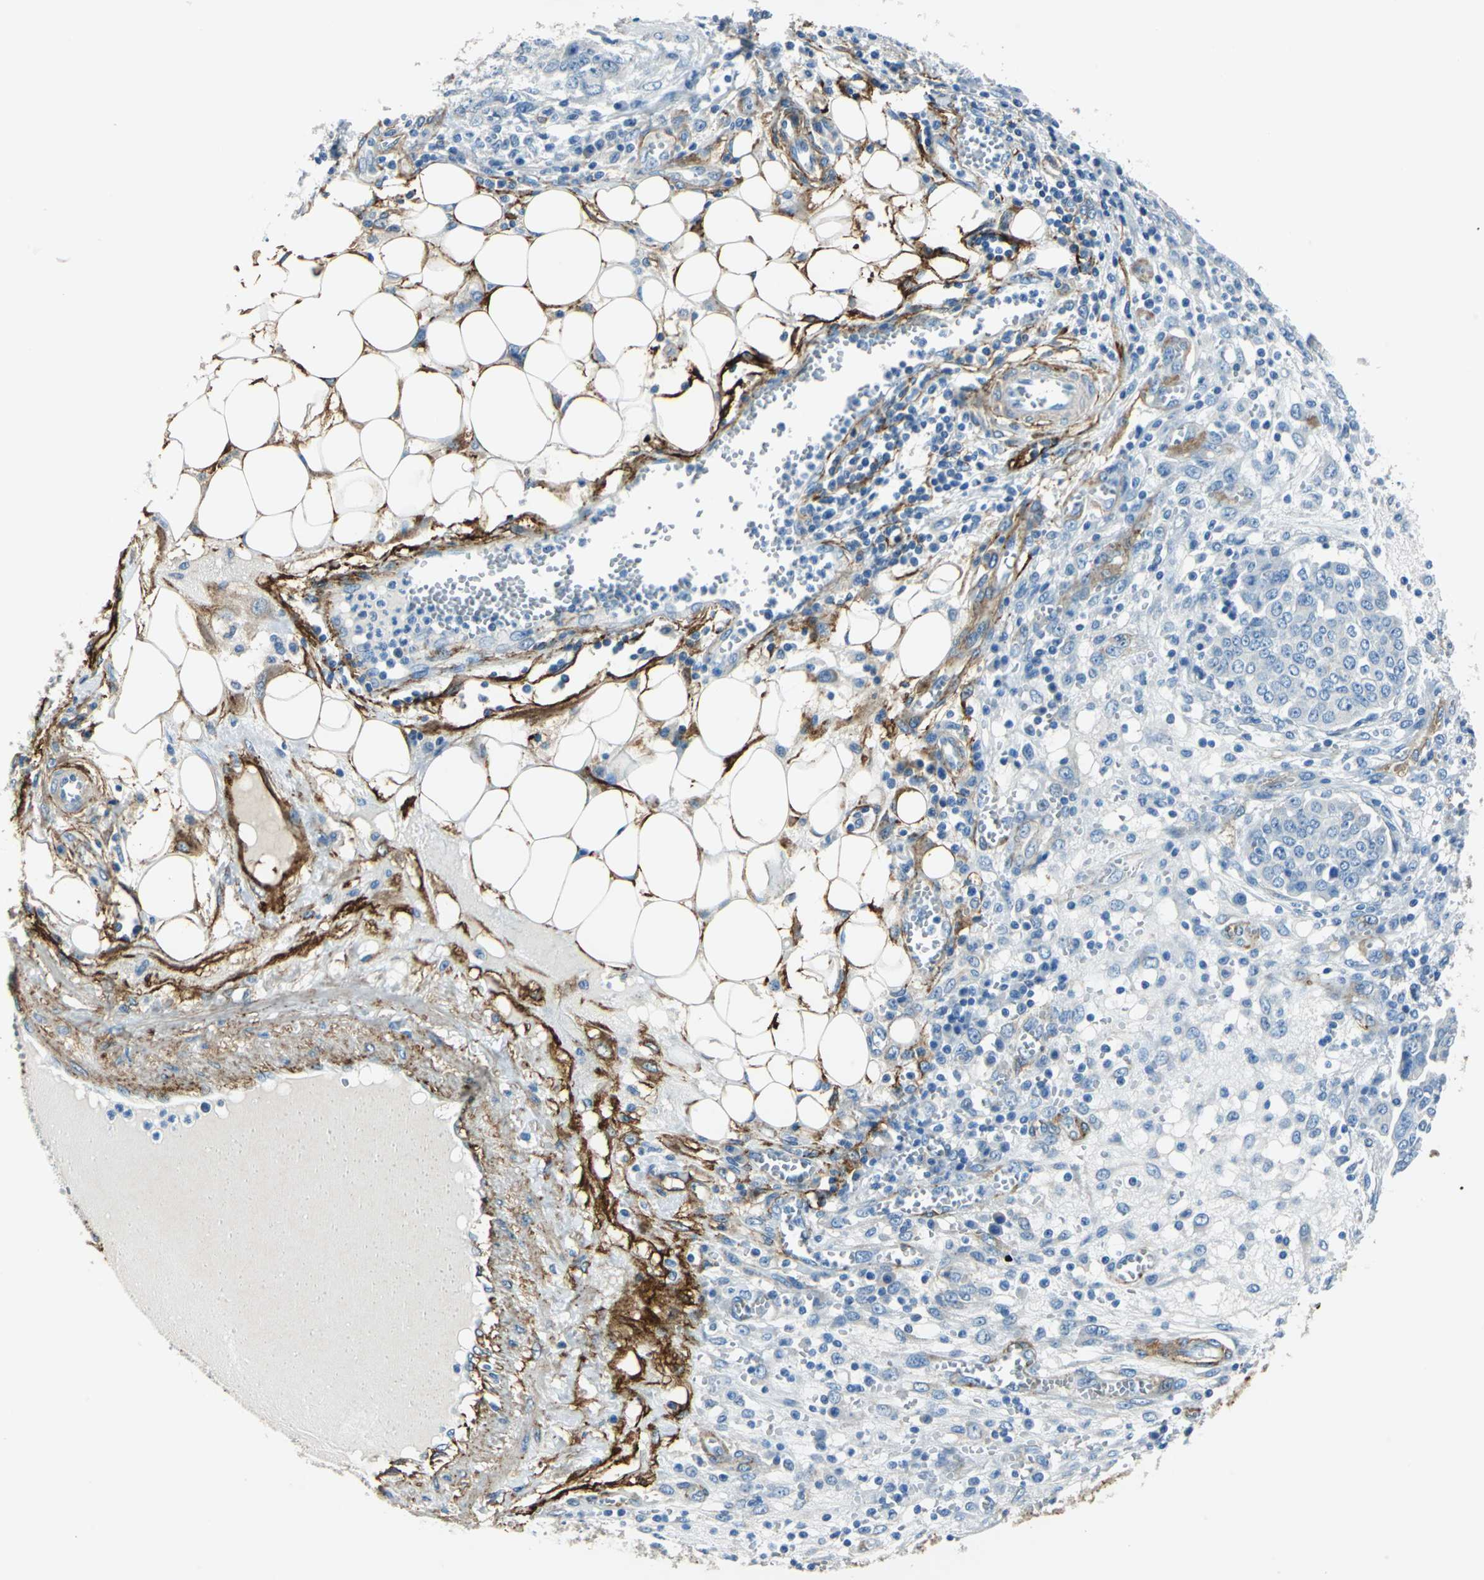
{"staining": {"intensity": "negative", "quantity": "none", "location": "none"}, "tissue": "ovarian cancer", "cell_type": "Tumor cells", "image_type": "cancer", "snomed": [{"axis": "morphology", "description": "Cystadenocarcinoma, serous, NOS"}, {"axis": "topography", "description": "Soft tissue"}, {"axis": "topography", "description": "Ovary"}], "caption": "A high-resolution micrograph shows immunohistochemistry staining of serous cystadenocarcinoma (ovarian), which displays no significant positivity in tumor cells. (DAB immunohistochemistry, high magnification).", "gene": "AKAP12", "patient": {"sex": "female", "age": 57}}